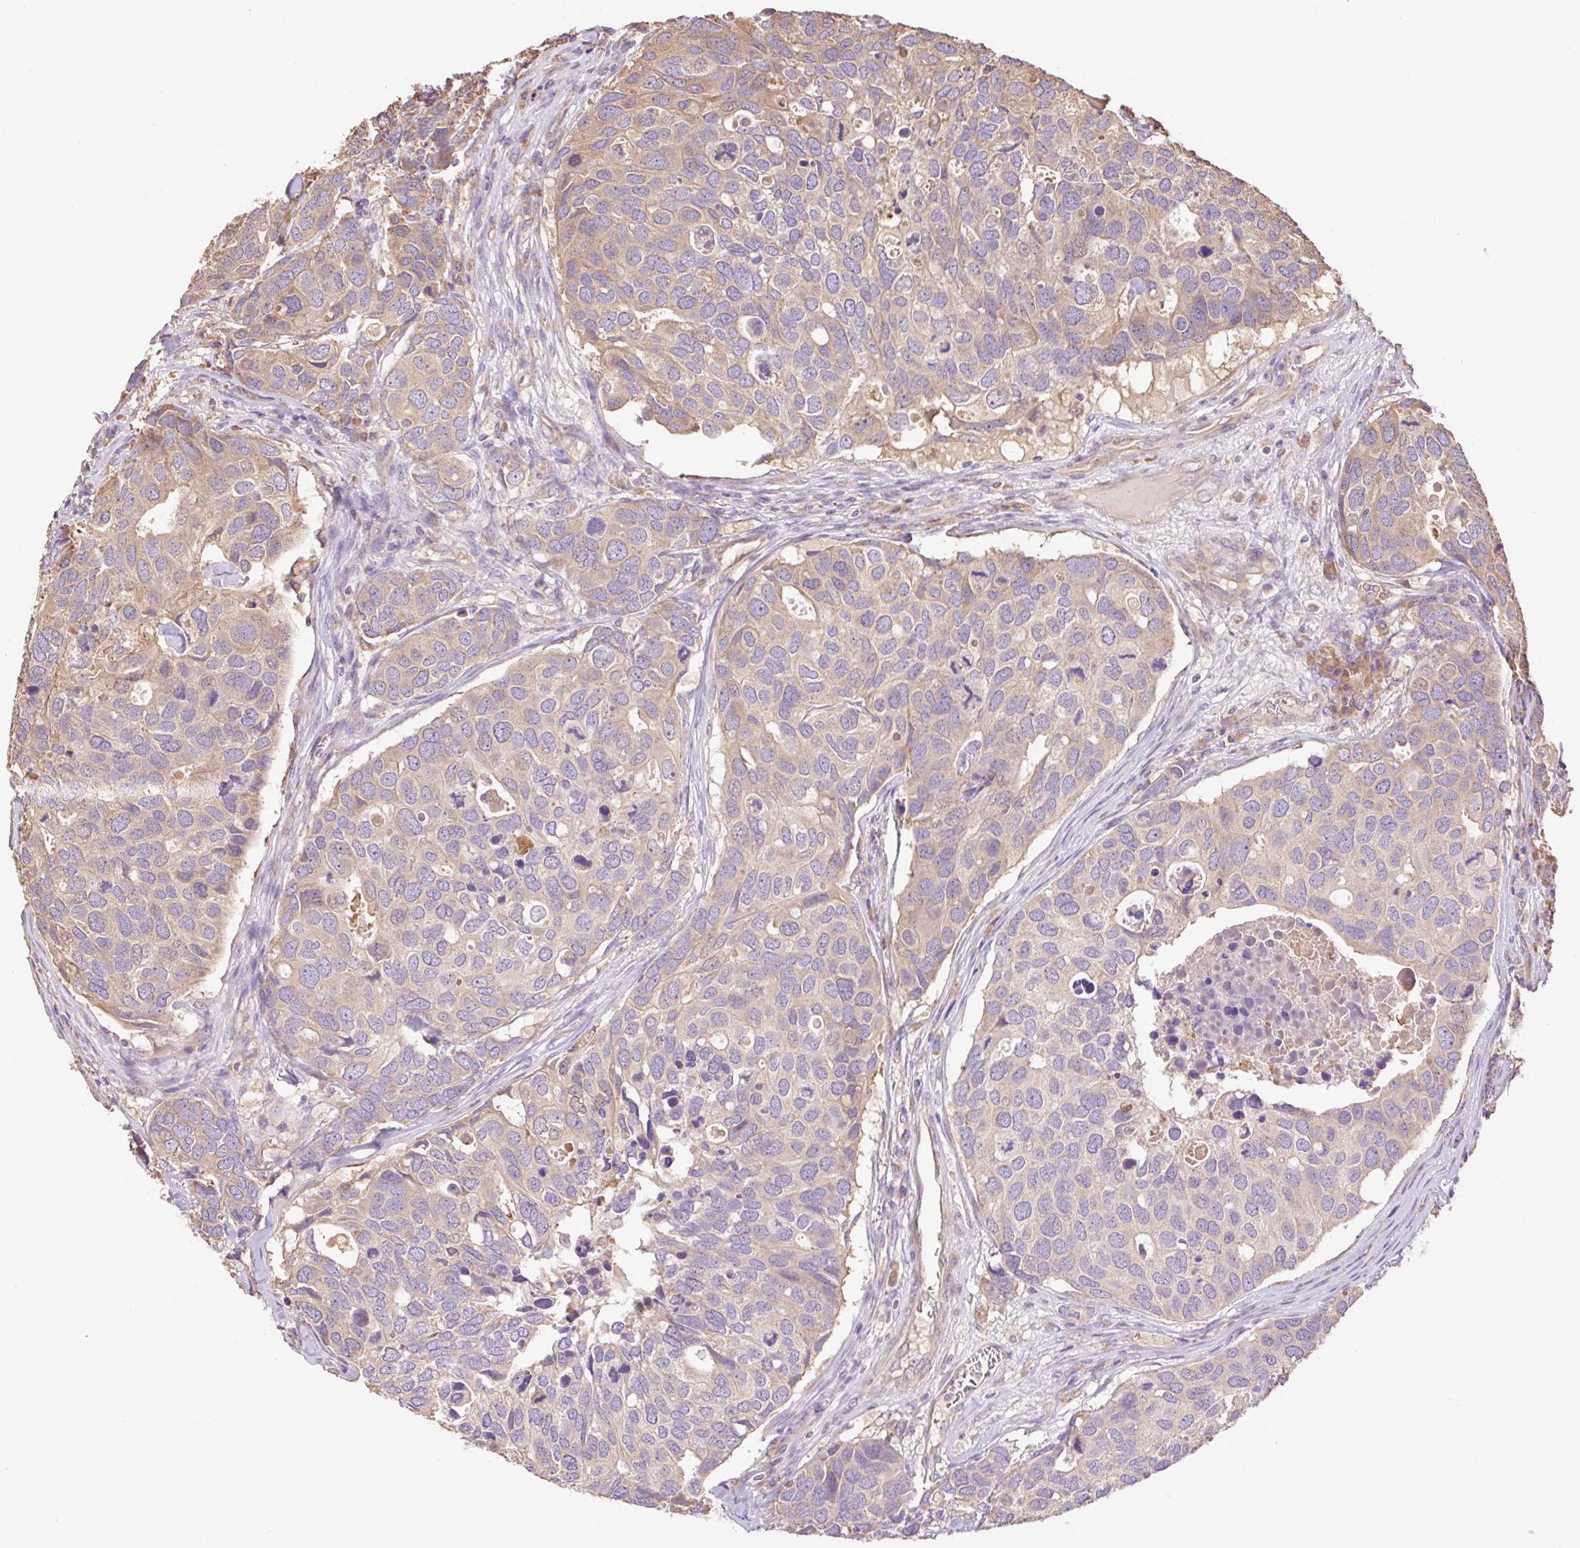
{"staining": {"intensity": "weak", "quantity": "25%-75%", "location": "cytoplasmic/membranous"}, "tissue": "breast cancer", "cell_type": "Tumor cells", "image_type": "cancer", "snomed": [{"axis": "morphology", "description": "Duct carcinoma"}, {"axis": "topography", "description": "Breast"}], "caption": "DAB immunohistochemical staining of human breast cancer (invasive ductal carcinoma) shows weak cytoplasmic/membranous protein expression in about 25%-75% of tumor cells.", "gene": "DESI1", "patient": {"sex": "female", "age": 83}}